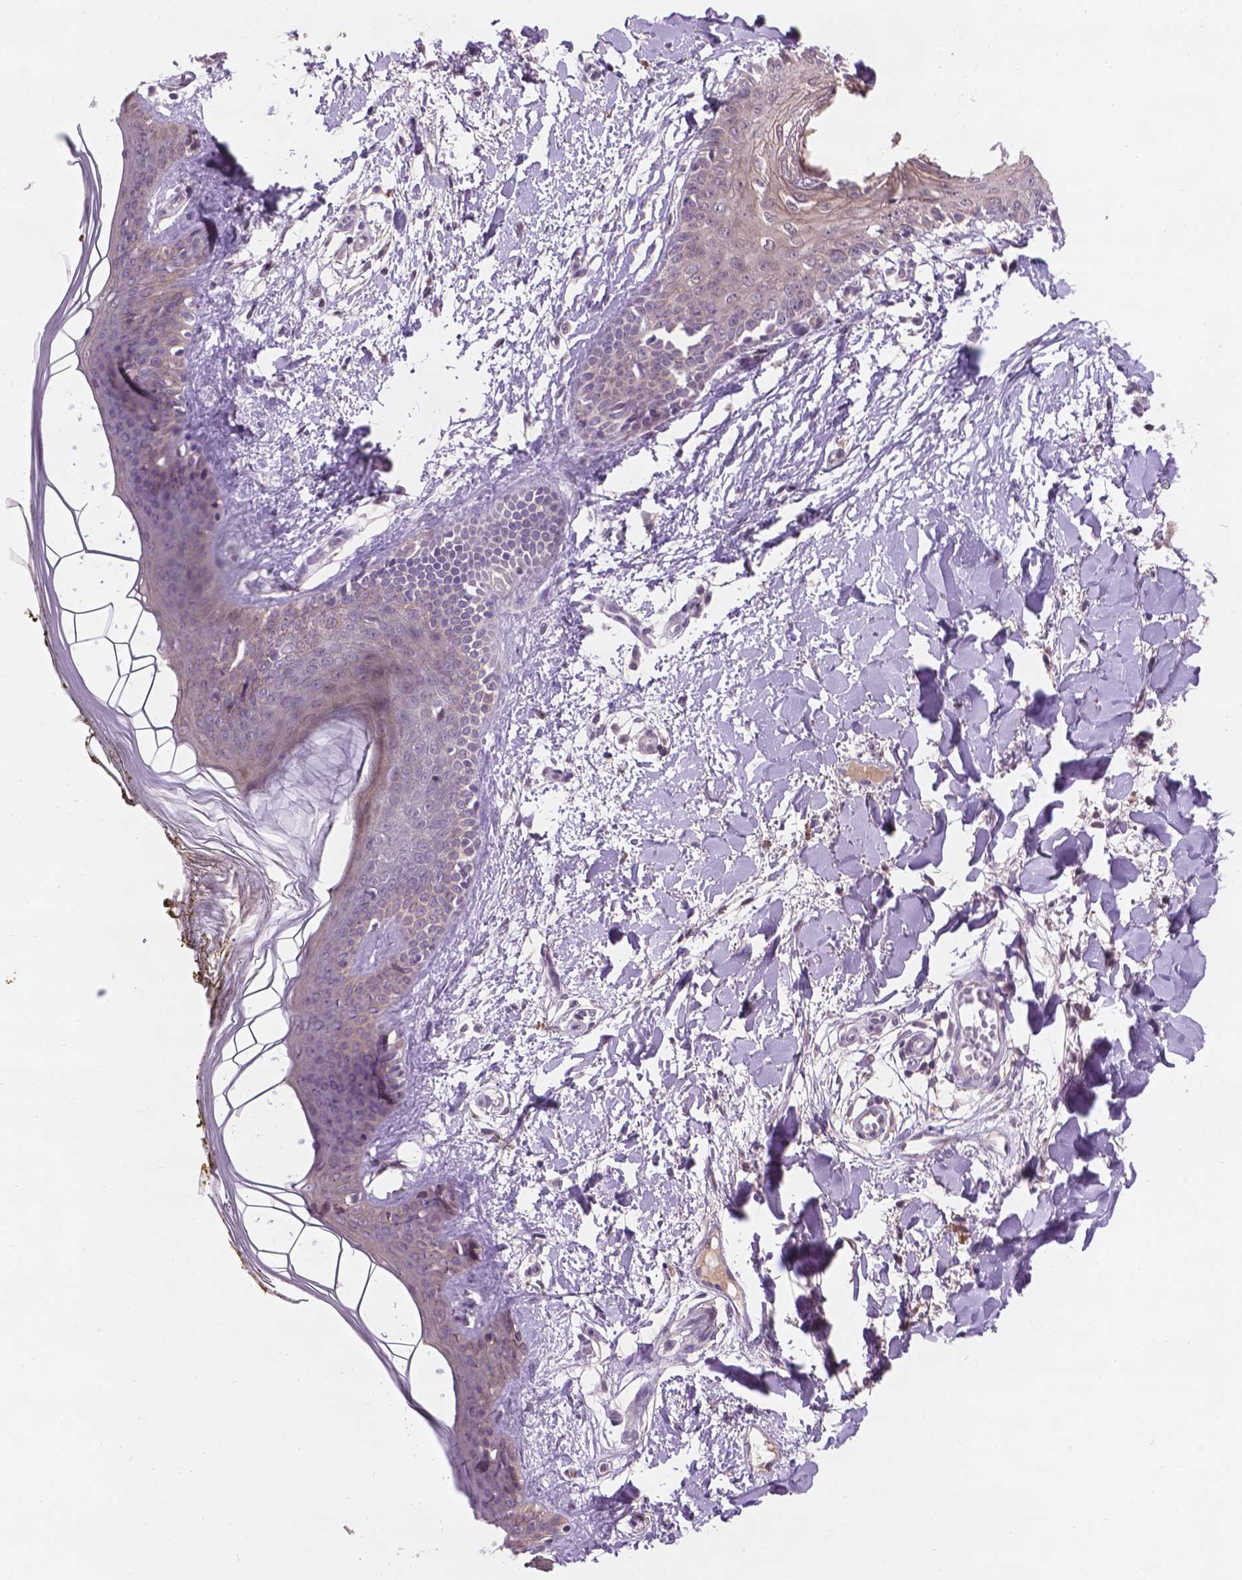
{"staining": {"intensity": "negative", "quantity": "none", "location": "none"}, "tissue": "skin", "cell_type": "Fibroblasts", "image_type": "normal", "snomed": [{"axis": "morphology", "description": "Normal tissue, NOS"}, {"axis": "topography", "description": "Skin"}], "caption": "Immunohistochemistry (IHC) of unremarkable human skin reveals no positivity in fibroblasts. (Brightfield microscopy of DAB (3,3'-diaminobenzidine) immunohistochemistry (IHC) at high magnification).", "gene": "GXYLT2", "patient": {"sex": "female", "age": 34}}